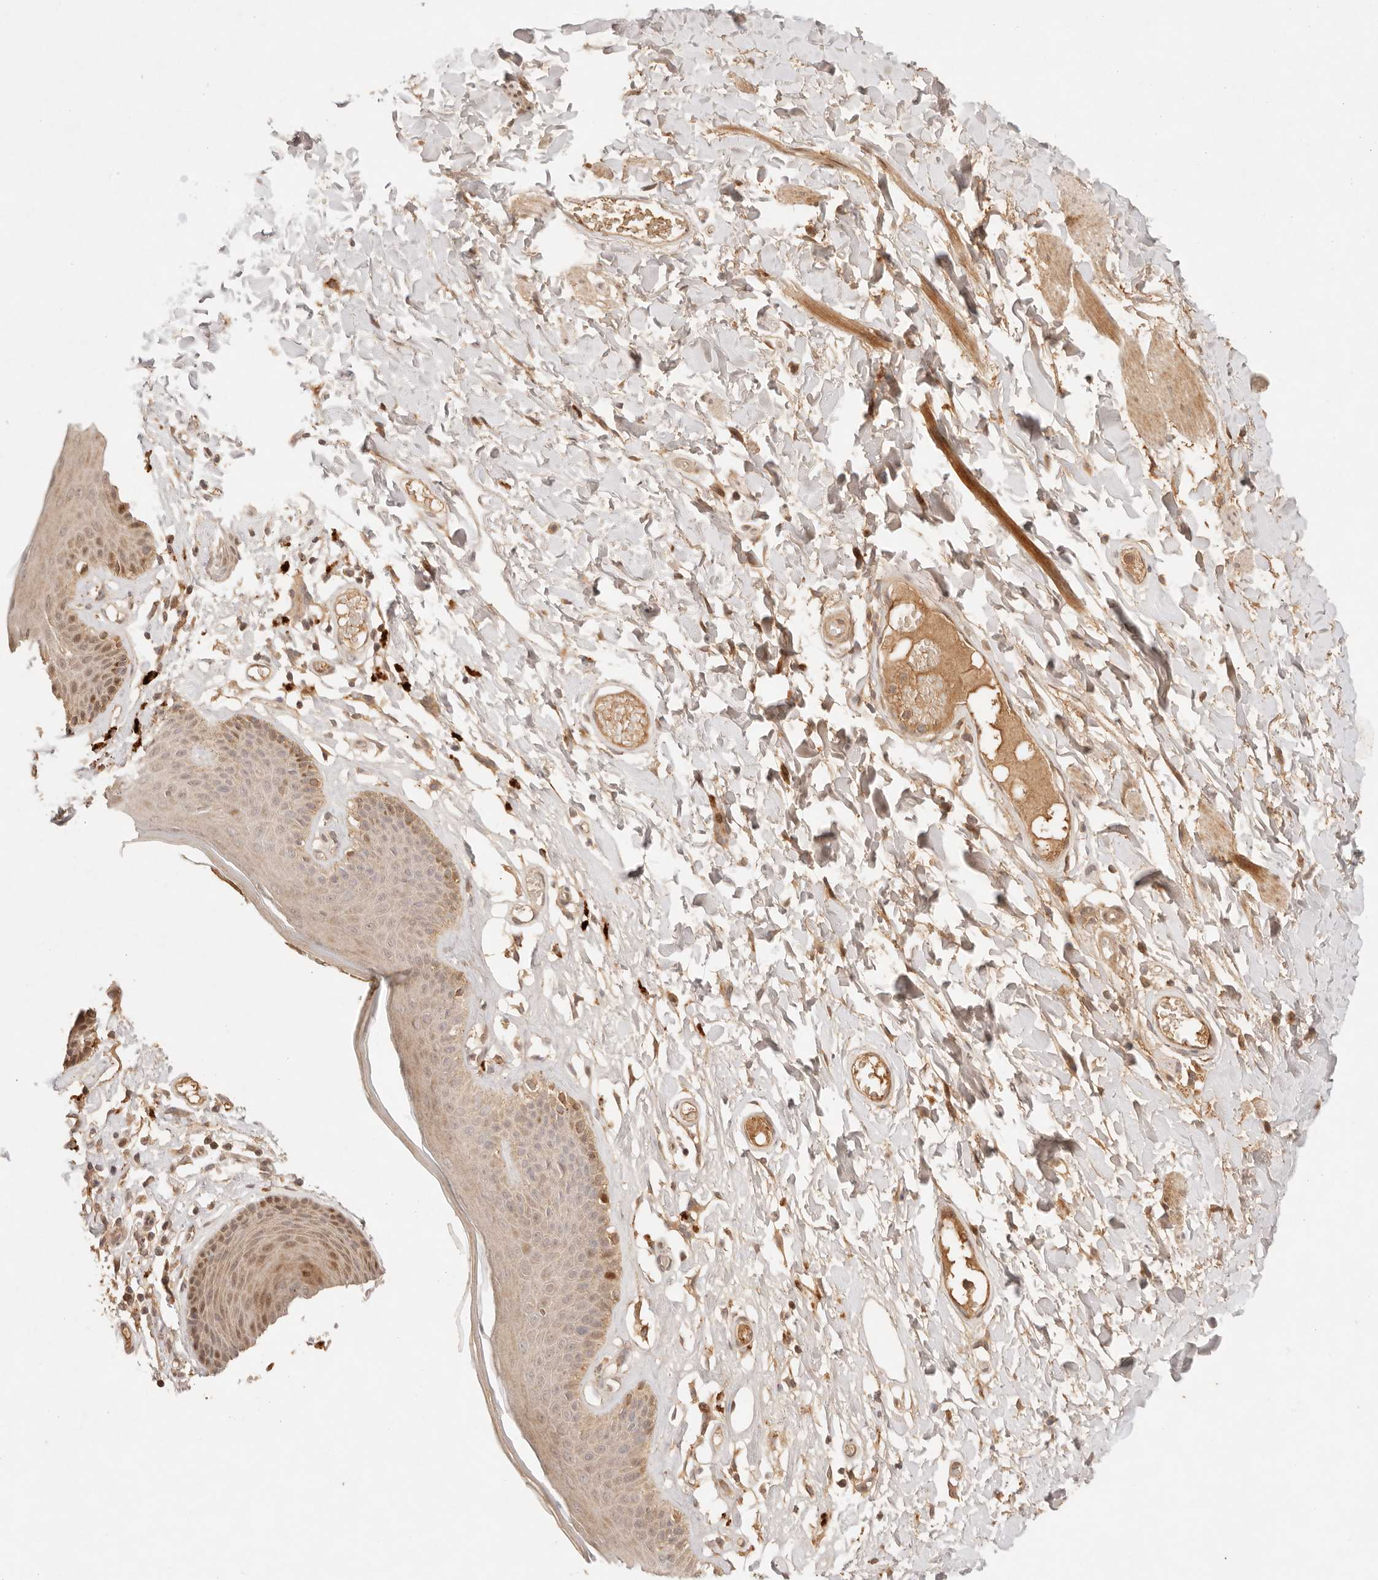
{"staining": {"intensity": "moderate", "quantity": ">75%", "location": "cytoplasmic/membranous,nuclear"}, "tissue": "skin", "cell_type": "Epidermal cells", "image_type": "normal", "snomed": [{"axis": "morphology", "description": "Normal tissue, NOS"}, {"axis": "topography", "description": "Vulva"}], "caption": "Unremarkable skin was stained to show a protein in brown. There is medium levels of moderate cytoplasmic/membranous,nuclear expression in about >75% of epidermal cells.", "gene": "PHLDA3", "patient": {"sex": "female", "age": 73}}